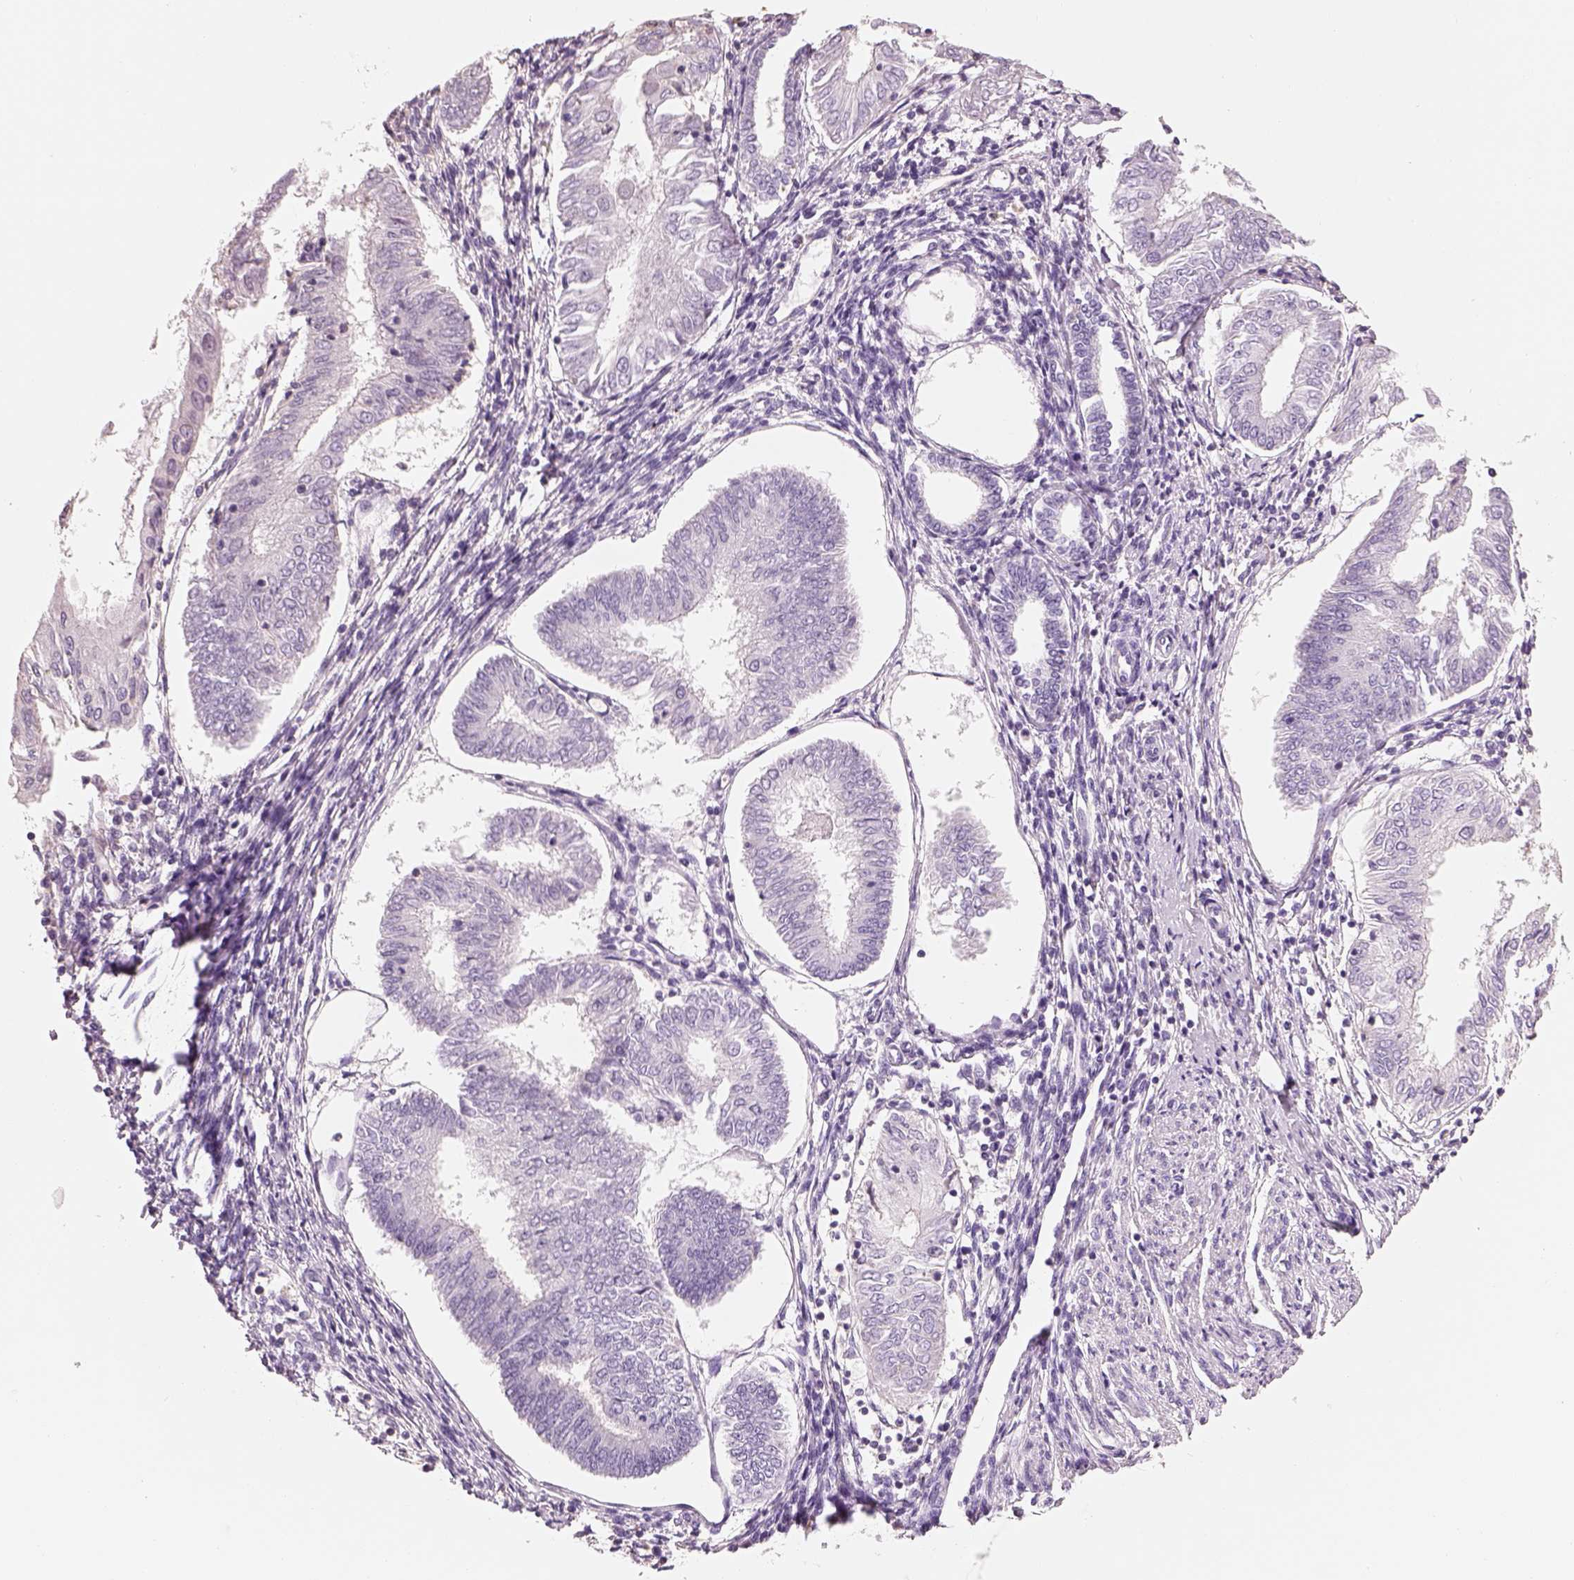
{"staining": {"intensity": "negative", "quantity": "none", "location": "none"}, "tissue": "endometrial cancer", "cell_type": "Tumor cells", "image_type": "cancer", "snomed": [{"axis": "morphology", "description": "Adenocarcinoma, NOS"}, {"axis": "topography", "description": "Endometrium"}], "caption": "This photomicrograph is of adenocarcinoma (endometrial) stained with IHC to label a protein in brown with the nuclei are counter-stained blue. There is no staining in tumor cells. The staining is performed using DAB (3,3'-diaminobenzidine) brown chromogen with nuclei counter-stained in using hematoxylin.", "gene": "OTUD6A", "patient": {"sex": "female", "age": 68}}